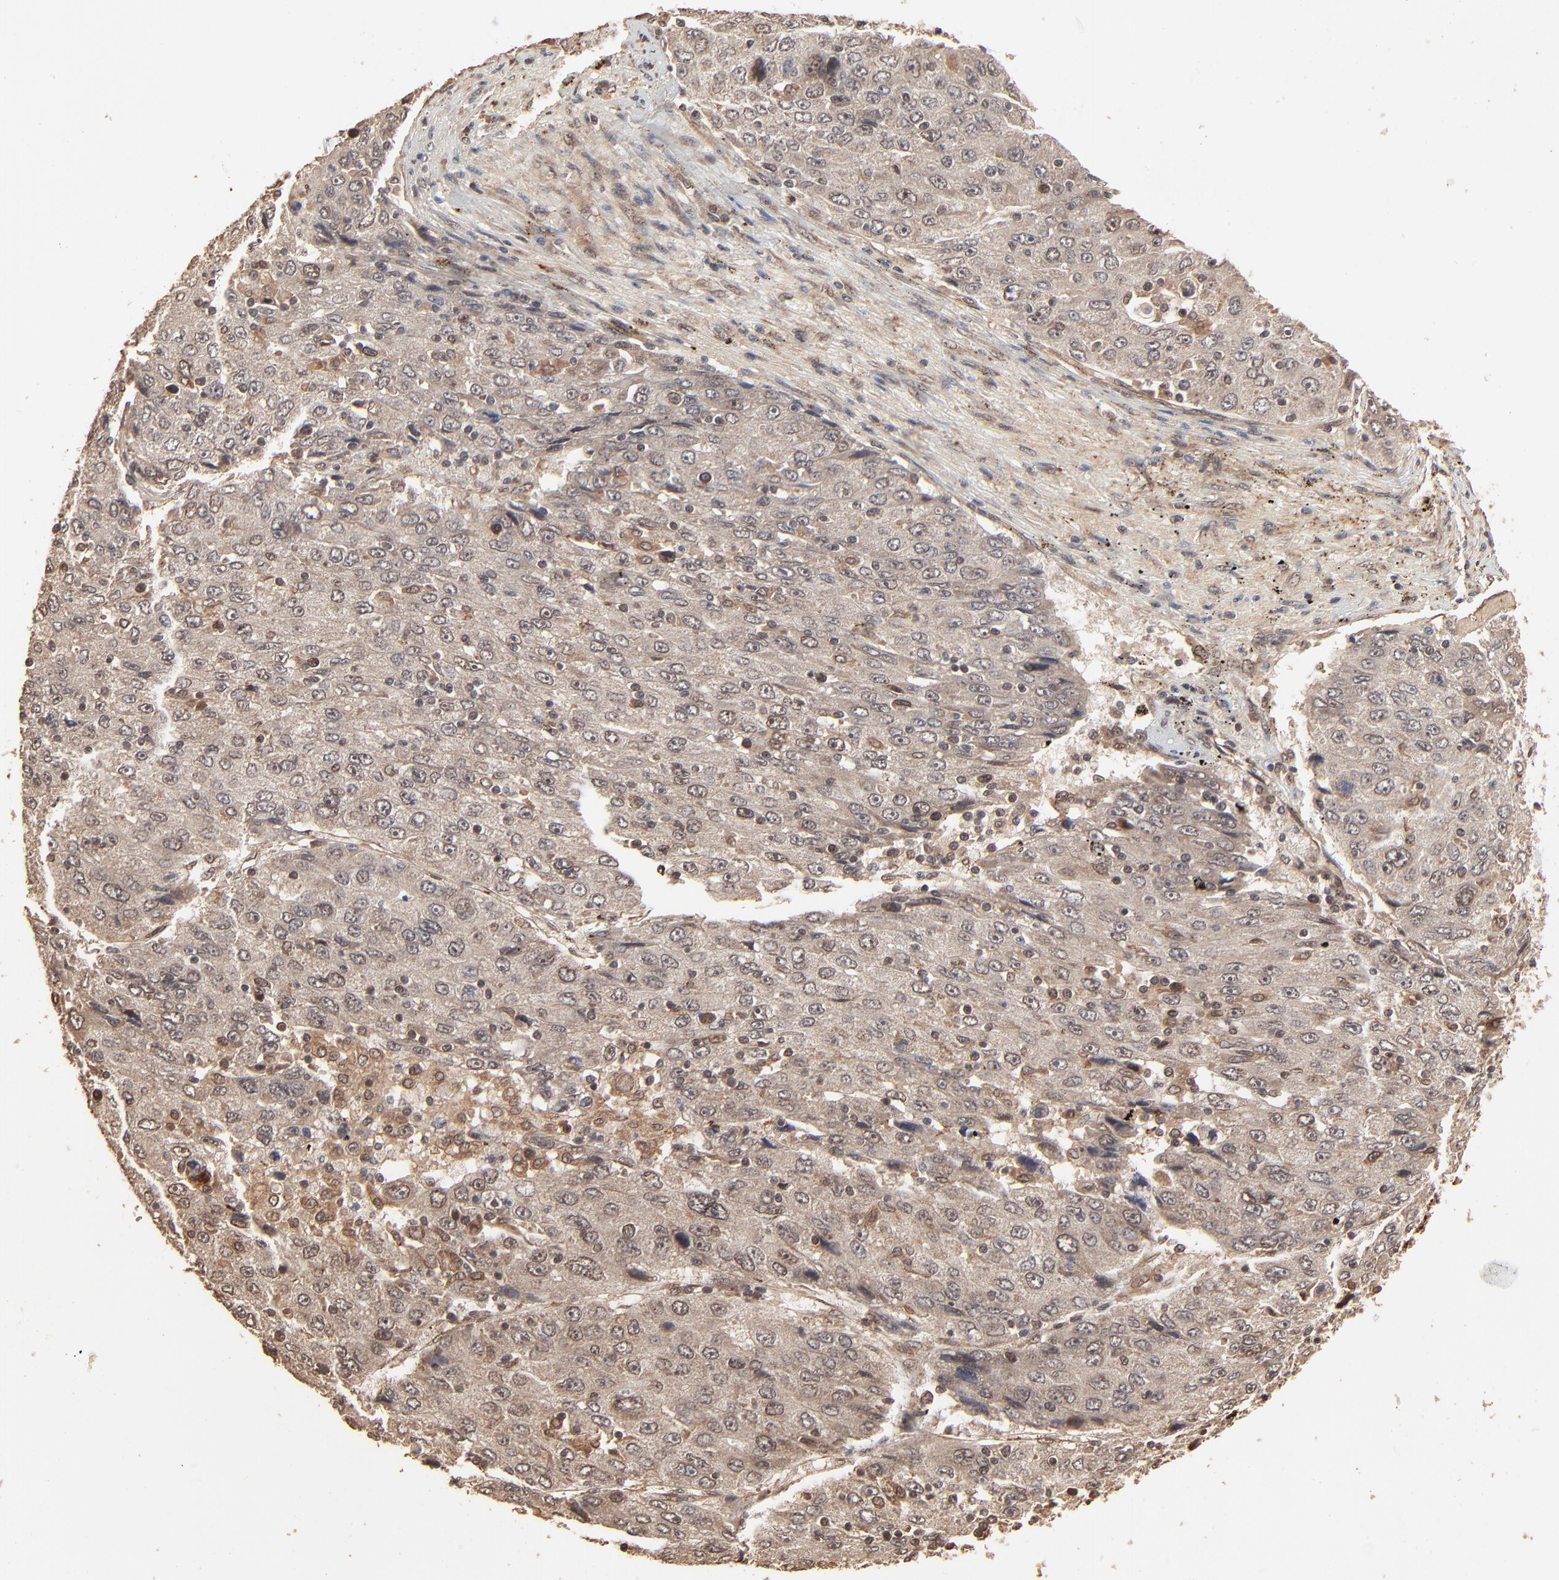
{"staining": {"intensity": "moderate", "quantity": ">75%", "location": "cytoplasmic/membranous"}, "tissue": "liver cancer", "cell_type": "Tumor cells", "image_type": "cancer", "snomed": [{"axis": "morphology", "description": "Carcinoma, Hepatocellular, NOS"}, {"axis": "topography", "description": "Liver"}], "caption": "About >75% of tumor cells in liver cancer reveal moderate cytoplasmic/membranous protein expression as visualized by brown immunohistochemical staining.", "gene": "FAM227A", "patient": {"sex": "male", "age": 49}}